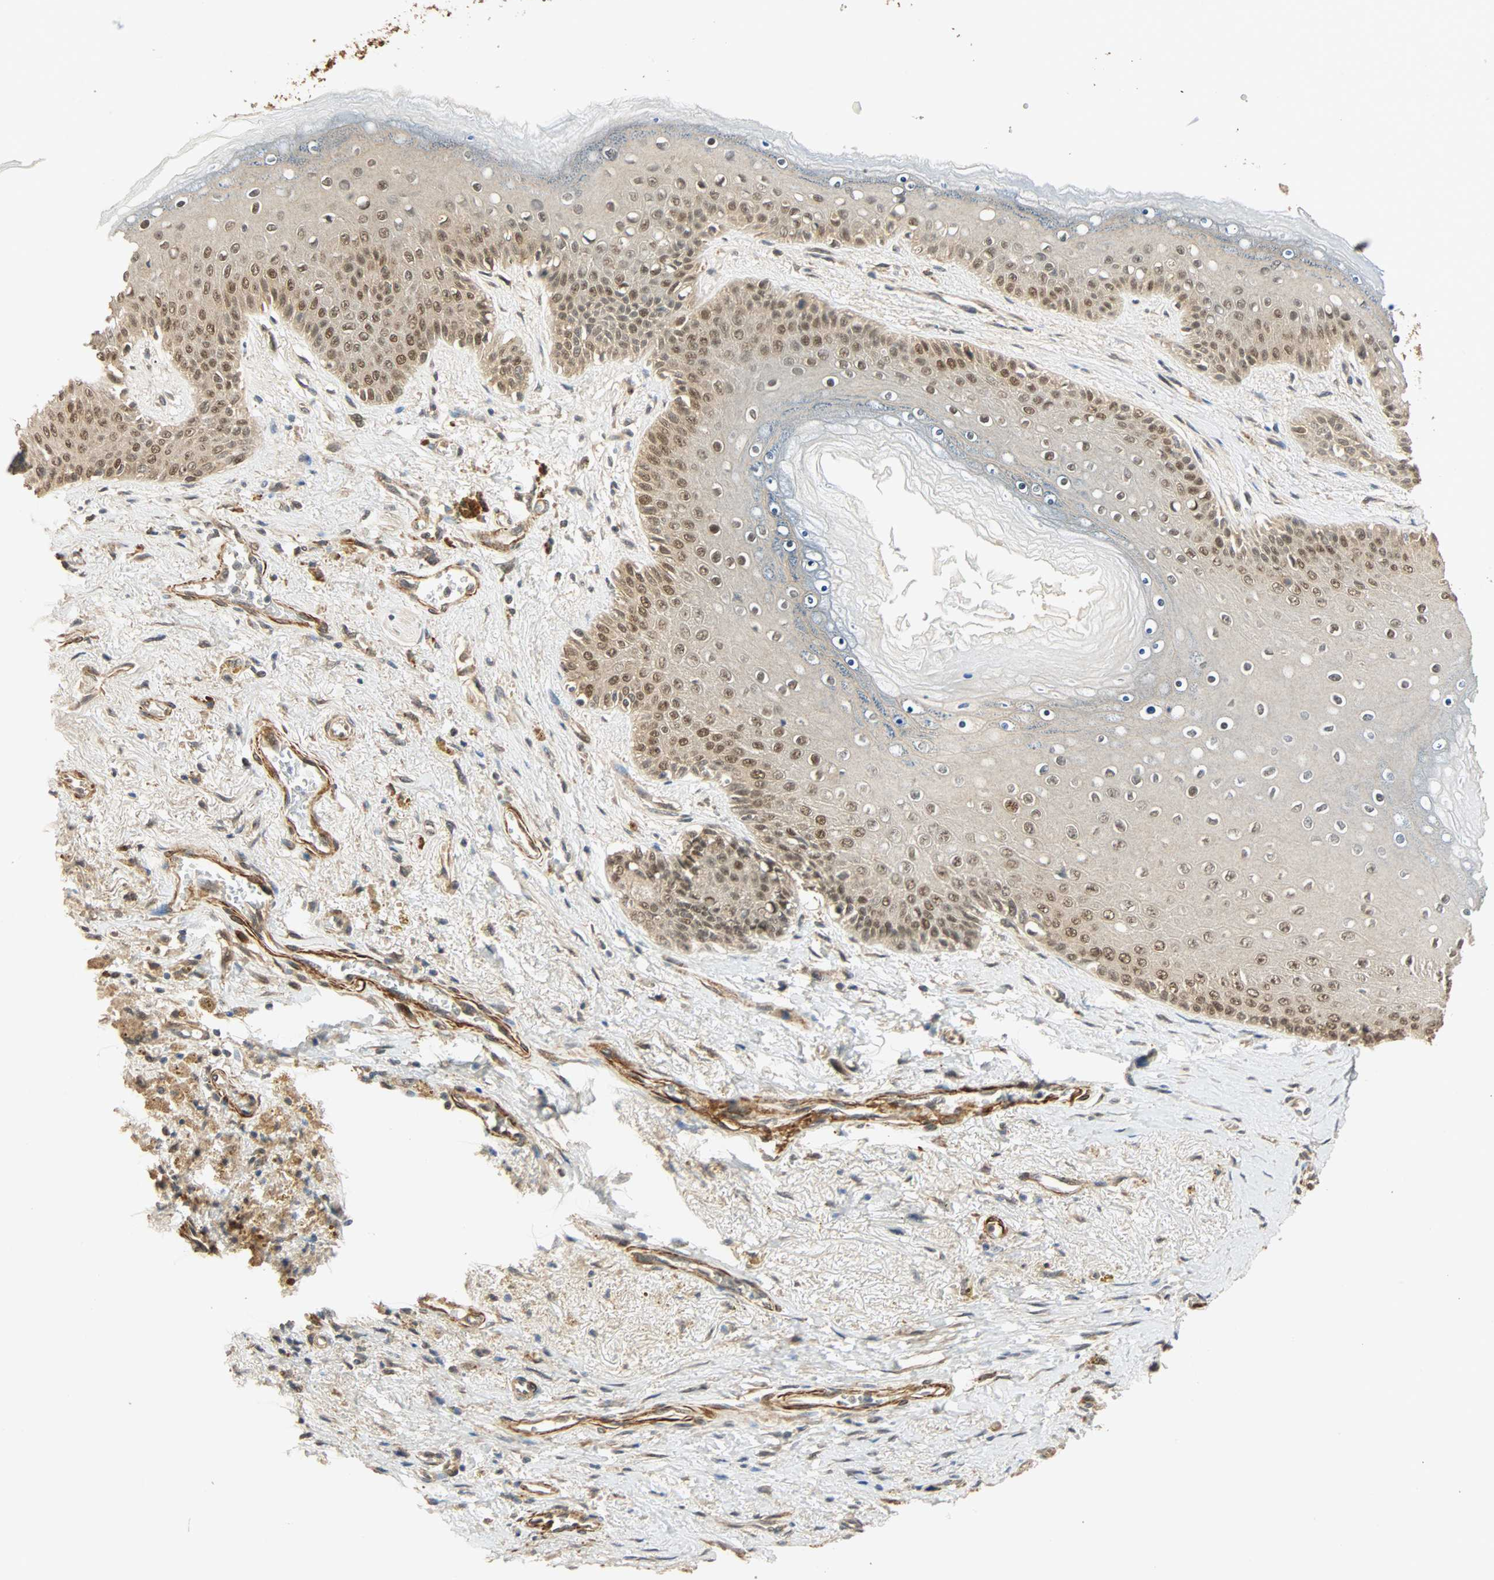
{"staining": {"intensity": "moderate", "quantity": "25%-75%", "location": "cytoplasmic/membranous,nuclear"}, "tissue": "skin", "cell_type": "Epidermal cells", "image_type": "normal", "snomed": [{"axis": "morphology", "description": "Normal tissue, NOS"}, {"axis": "topography", "description": "Anal"}], "caption": "Moderate cytoplasmic/membranous,nuclear positivity is seen in approximately 25%-75% of epidermal cells in normal skin. (IHC, brightfield microscopy, high magnification).", "gene": "QSER1", "patient": {"sex": "female", "age": 46}}